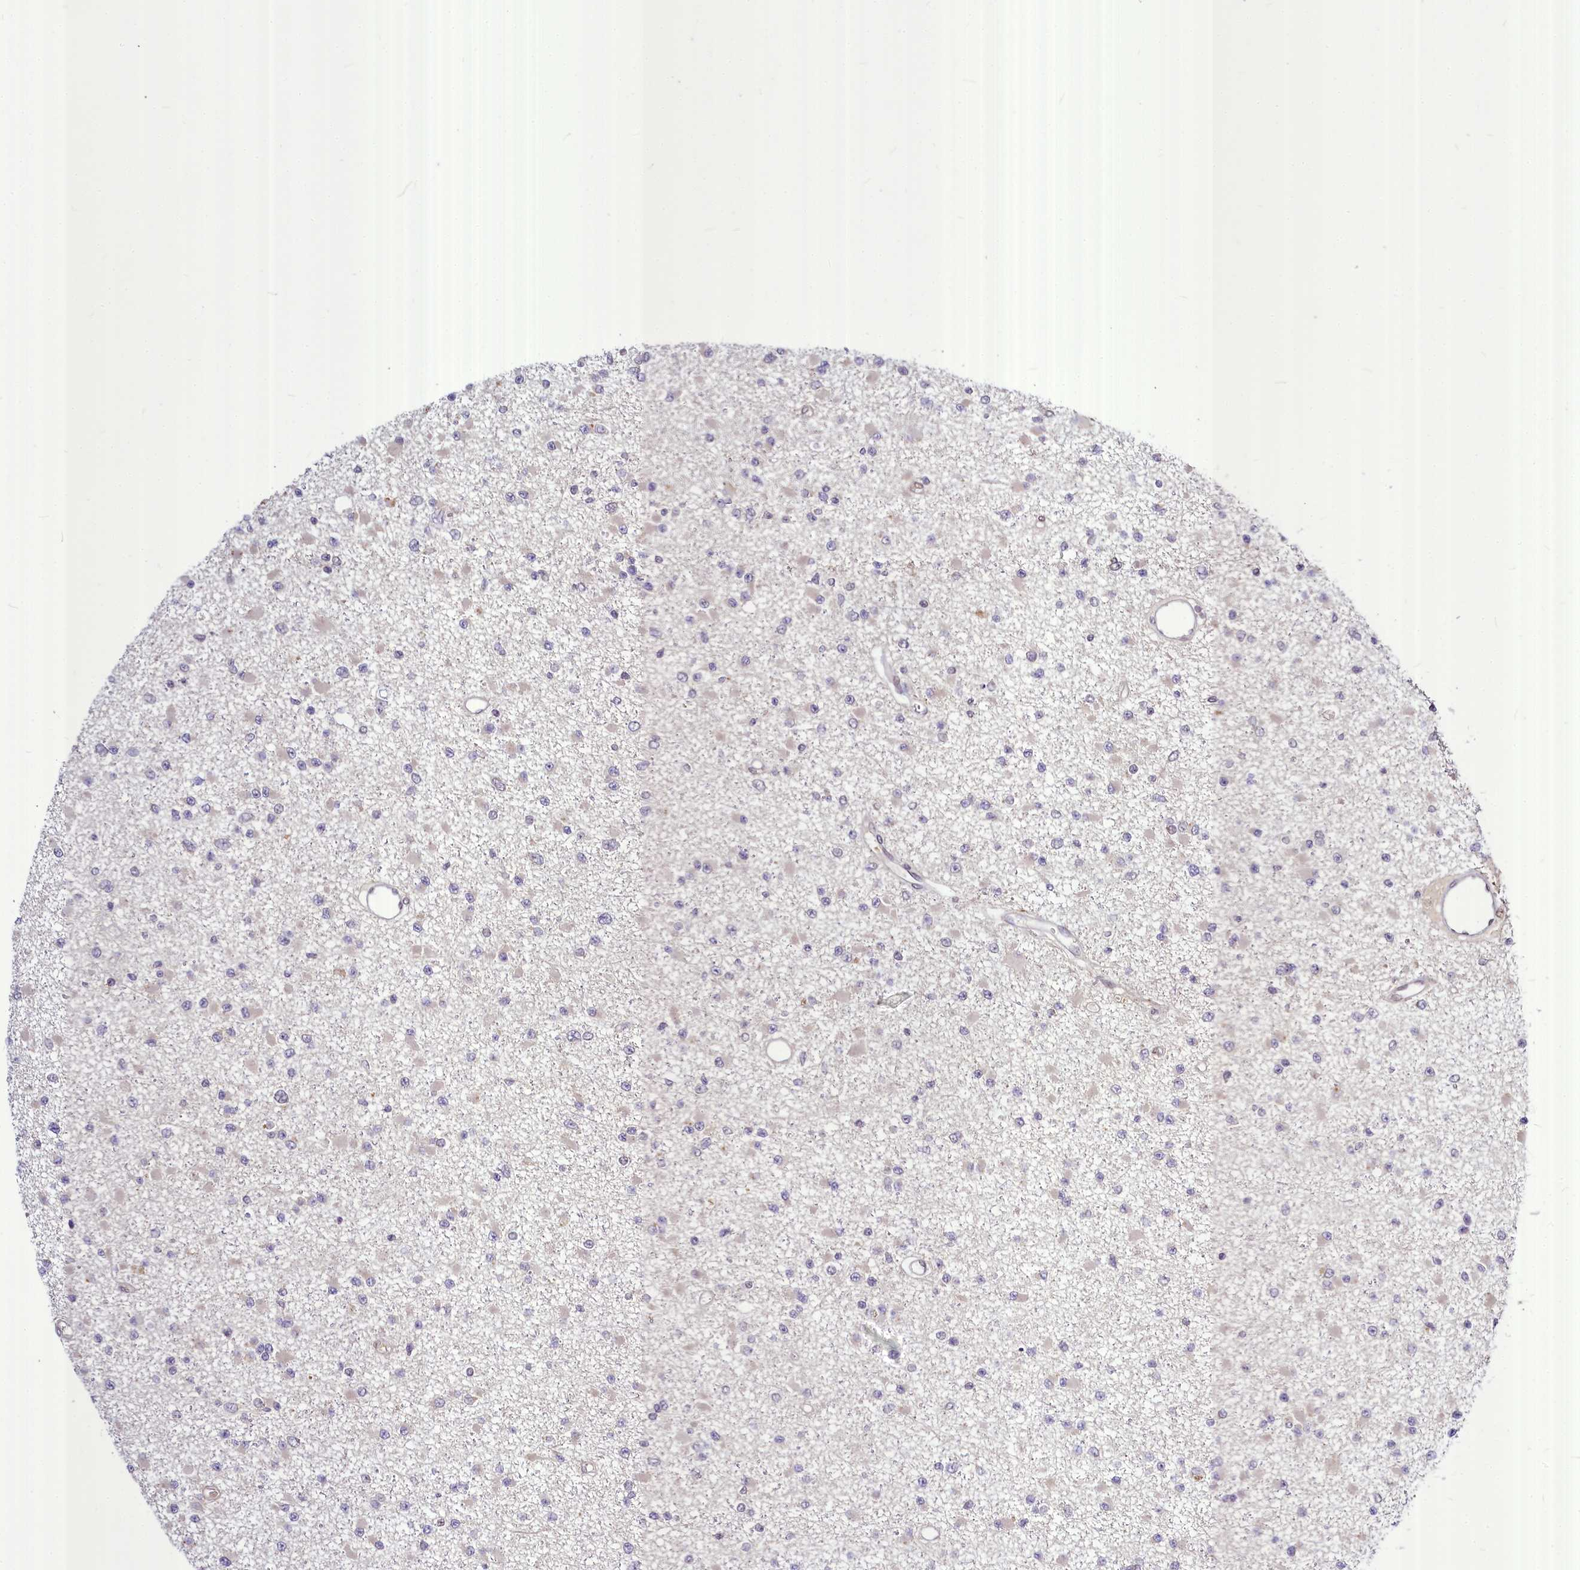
{"staining": {"intensity": "negative", "quantity": "none", "location": "none"}, "tissue": "glioma", "cell_type": "Tumor cells", "image_type": "cancer", "snomed": [{"axis": "morphology", "description": "Glioma, malignant, Low grade"}, {"axis": "topography", "description": "Brain"}], "caption": "Tumor cells show no significant protein positivity in malignant glioma (low-grade).", "gene": "MAML2", "patient": {"sex": "female", "age": 22}}